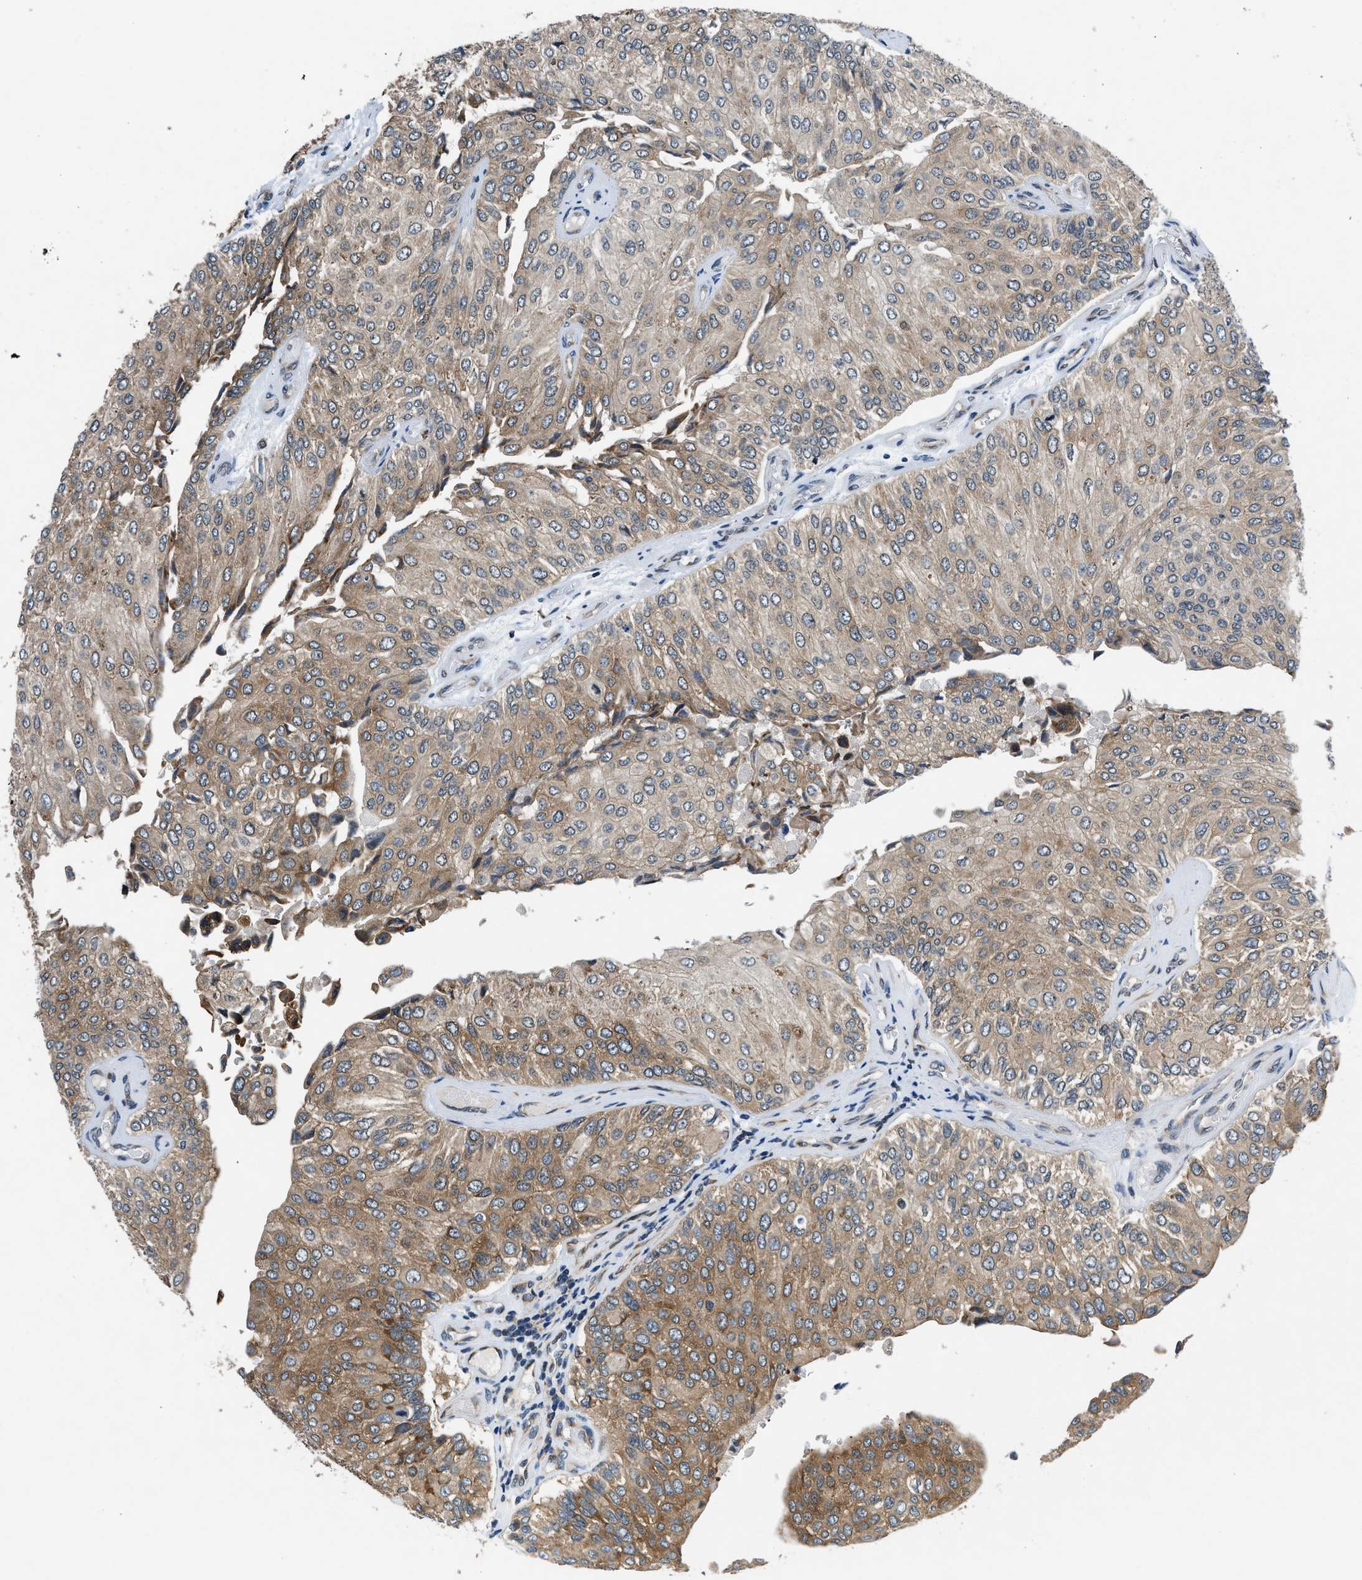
{"staining": {"intensity": "moderate", "quantity": ">75%", "location": "cytoplasmic/membranous"}, "tissue": "urothelial cancer", "cell_type": "Tumor cells", "image_type": "cancer", "snomed": [{"axis": "morphology", "description": "Urothelial carcinoma, High grade"}, {"axis": "topography", "description": "Kidney"}, {"axis": "topography", "description": "Urinary bladder"}], "caption": "IHC photomicrograph of neoplastic tissue: human high-grade urothelial carcinoma stained using immunohistochemistry (IHC) displays medium levels of moderate protein expression localized specifically in the cytoplasmic/membranous of tumor cells, appearing as a cytoplasmic/membranous brown color.", "gene": "PA2G4", "patient": {"sex": "male", "age": 77}}